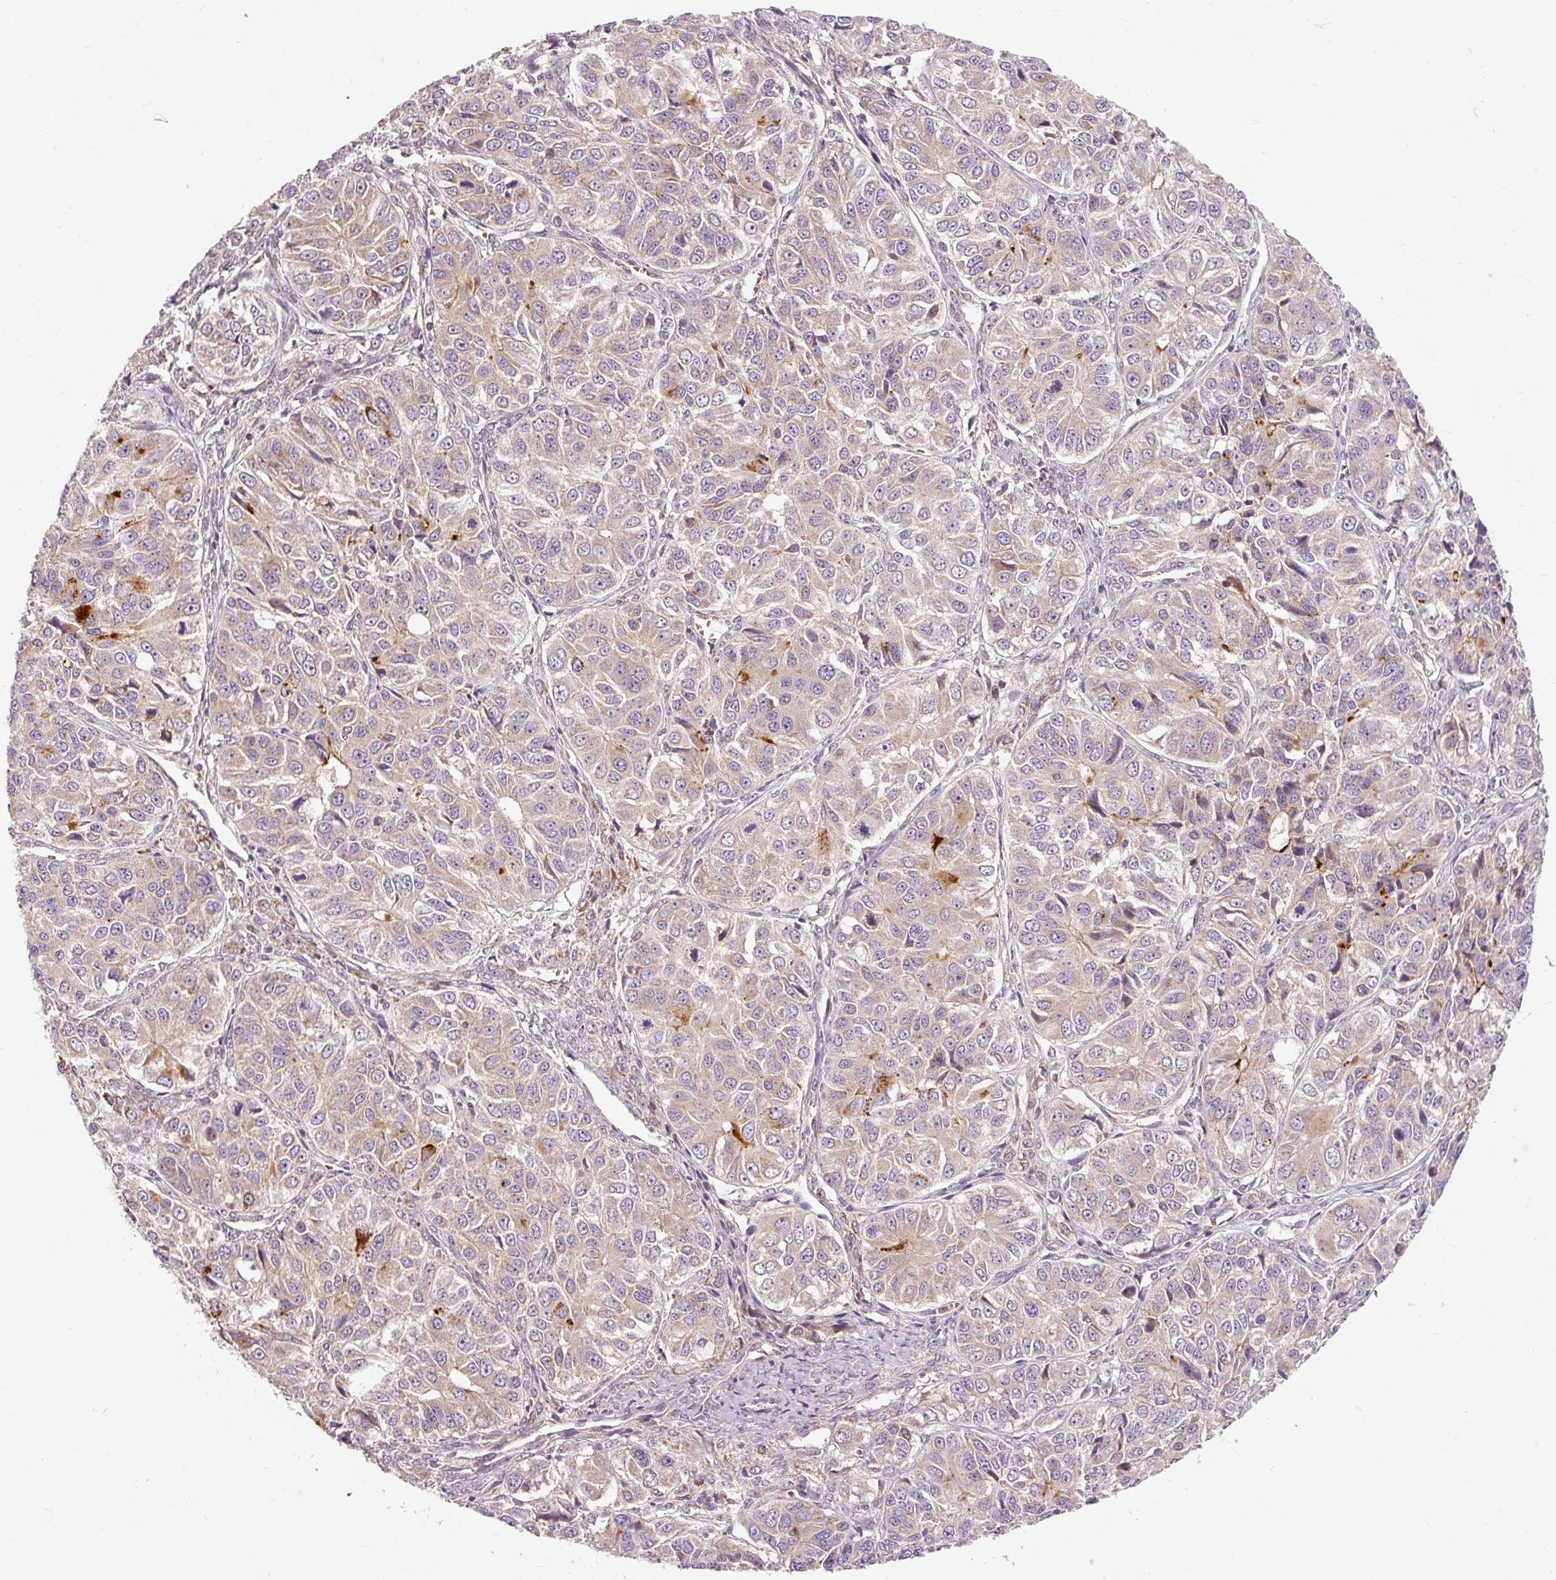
{"staining": {"intensity": "negative", "quantity": "none", "location": "none"}, "tissue": "ovarian cancer", "cell_type": "Tumor cells", "image_type": "cancer", "snomed": [{"axis": "morphology", "description": "Carcinoma, endometroid"}, {"axis": "topography", "description": "Ovary"}], "caption": "Immunohistochemical staining of human ovarian cancer demonstrates no significant staining in tumor cells.", "gene": "RIPOR3", "patient": {"sex": "female", "age": 51}}